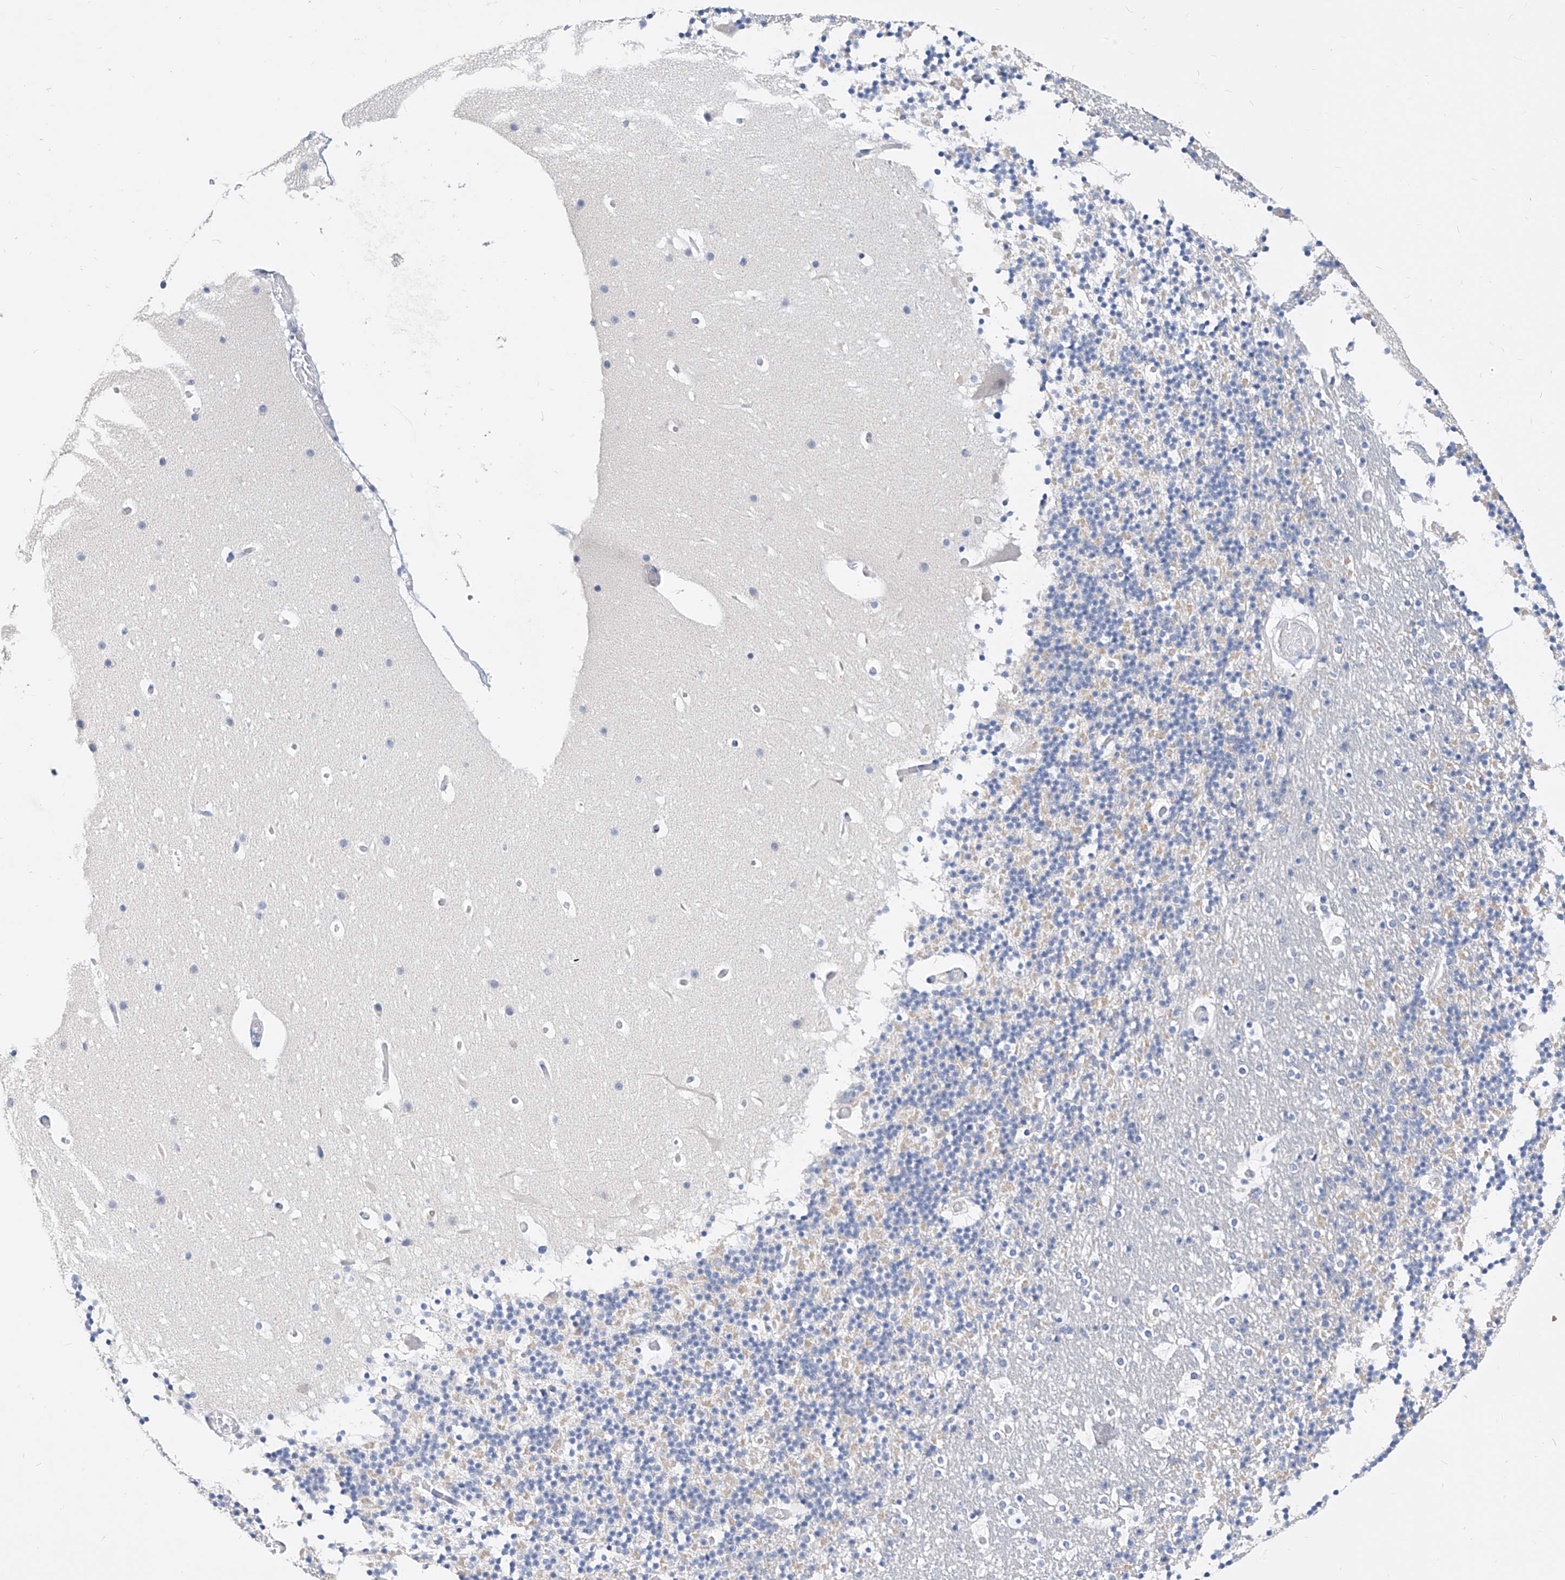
{"staining": {"intensity": "negative", "quantity": "none", "location": "none"}, "tissue": "cerebellum", "cell_type": "Cells in granular layer", "image_type": "normal", "snomed": [{"axis": "morphology", "description": "Normal tissue, NOS"}, {"axis": "topography", "description": "Cerebellum"}], "caption": "A micrograph of cerebellum stained for a protein exhibits no brown staining in cells in granular layer. (Stains: DAB immunohistochemistry (IHC) with hematoxylin counter stain, Microscopy: brightfield microscopy at high magnification).", "gene": "ZZEF1", "patient": {"sex": "male", "age": 57}}